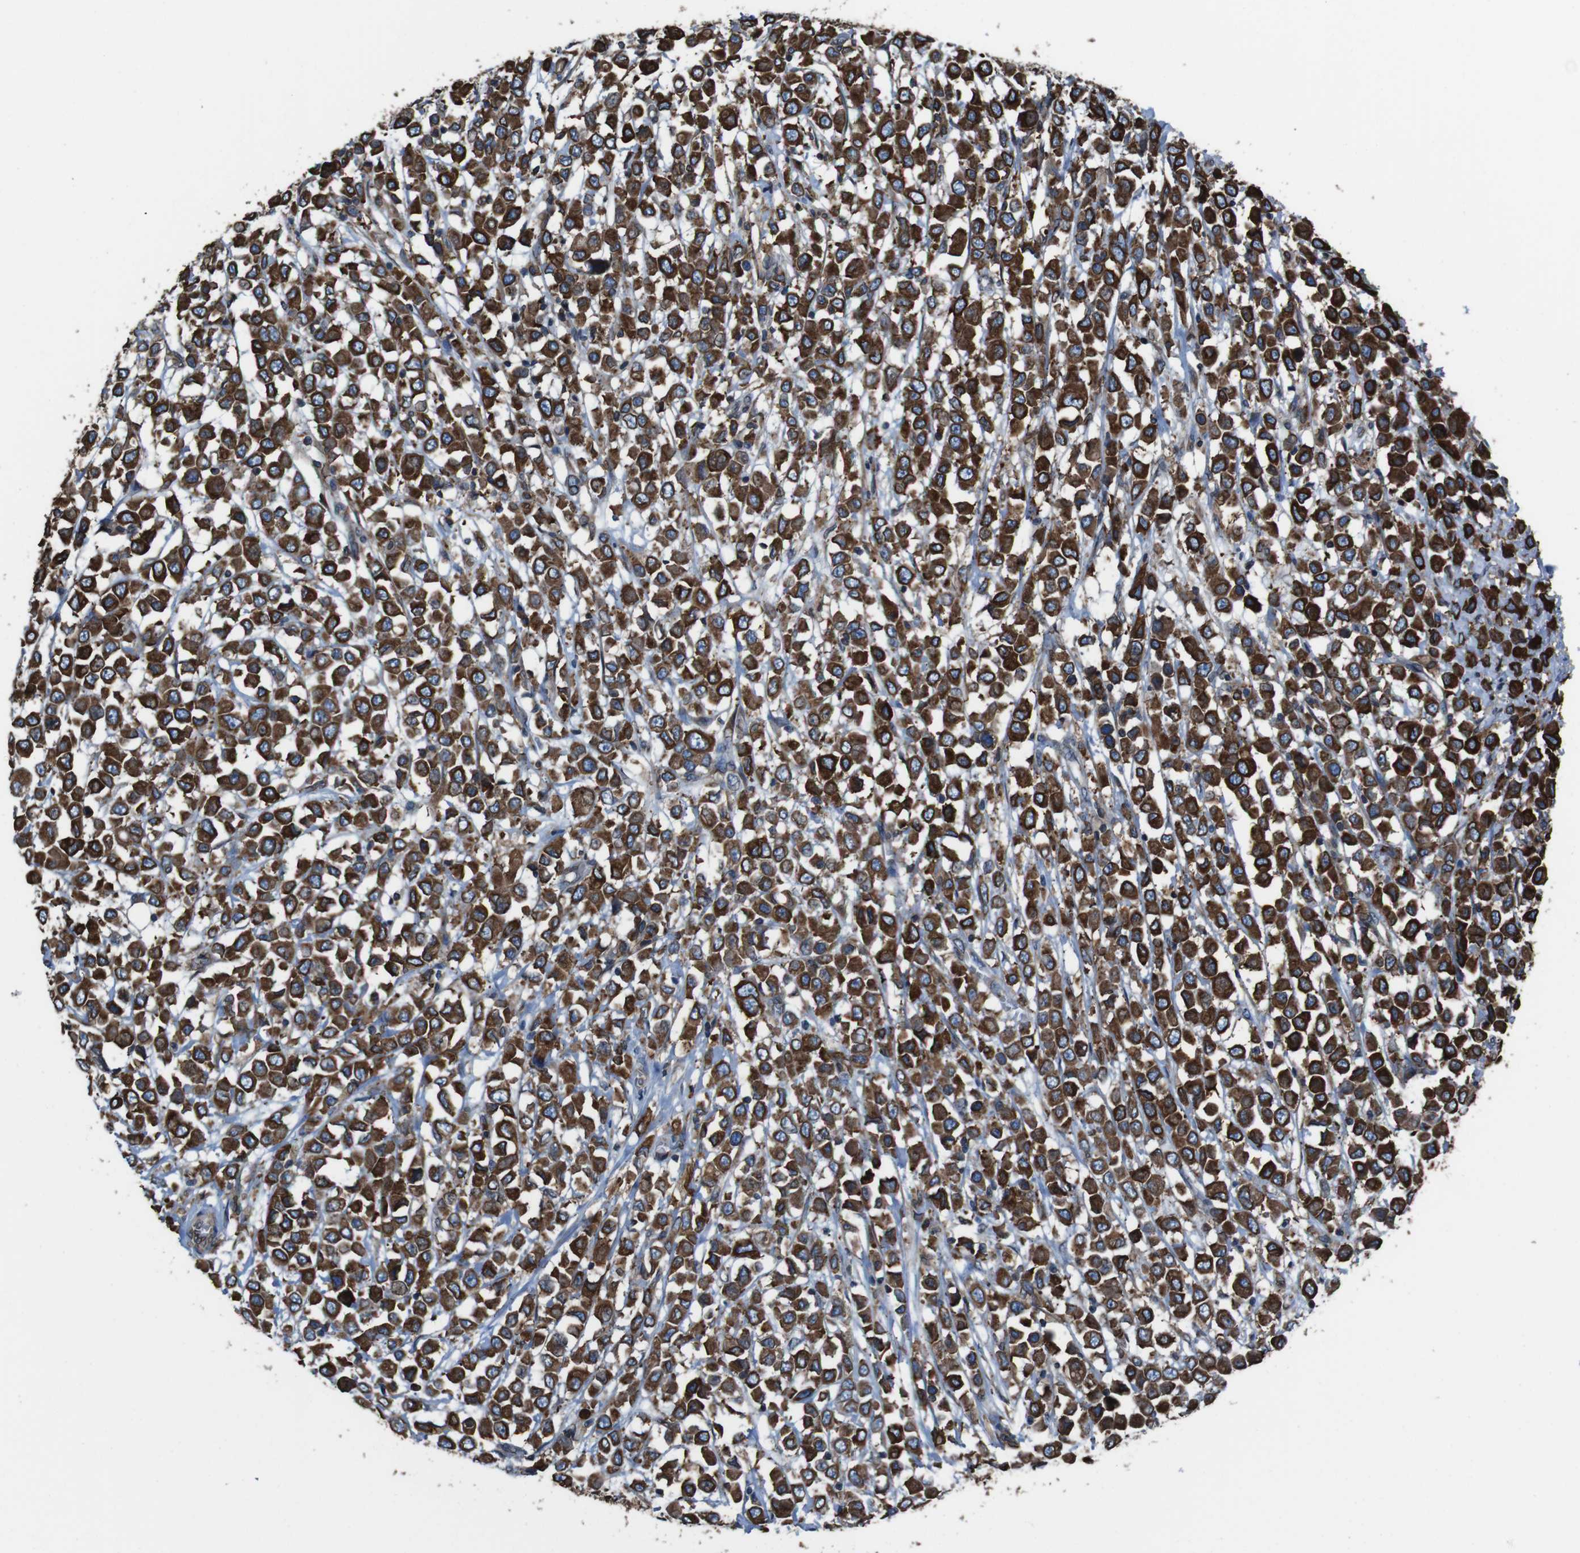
{"staining": {"intensity": "strong", "quantity": ">75%", "location": "cytoplasmic/membranous"}, "tissue": "breast cancer", "cell_type": "Tumor cells", "image_type": "cancer", "snomed": [{"axis": "morphology", "description": "Duct carcinoma"}, {"axis": "topography", "description": "Breast"}], "caption": "There is high levels of strong cytoplasmic/membranous expression in tumor cells of breast invasive ductal carcinoma, as demonstrated by immunohistochemical staining (brown color).", "gene": "APMAP", "patient": {"sex": "female", "age": 61}}